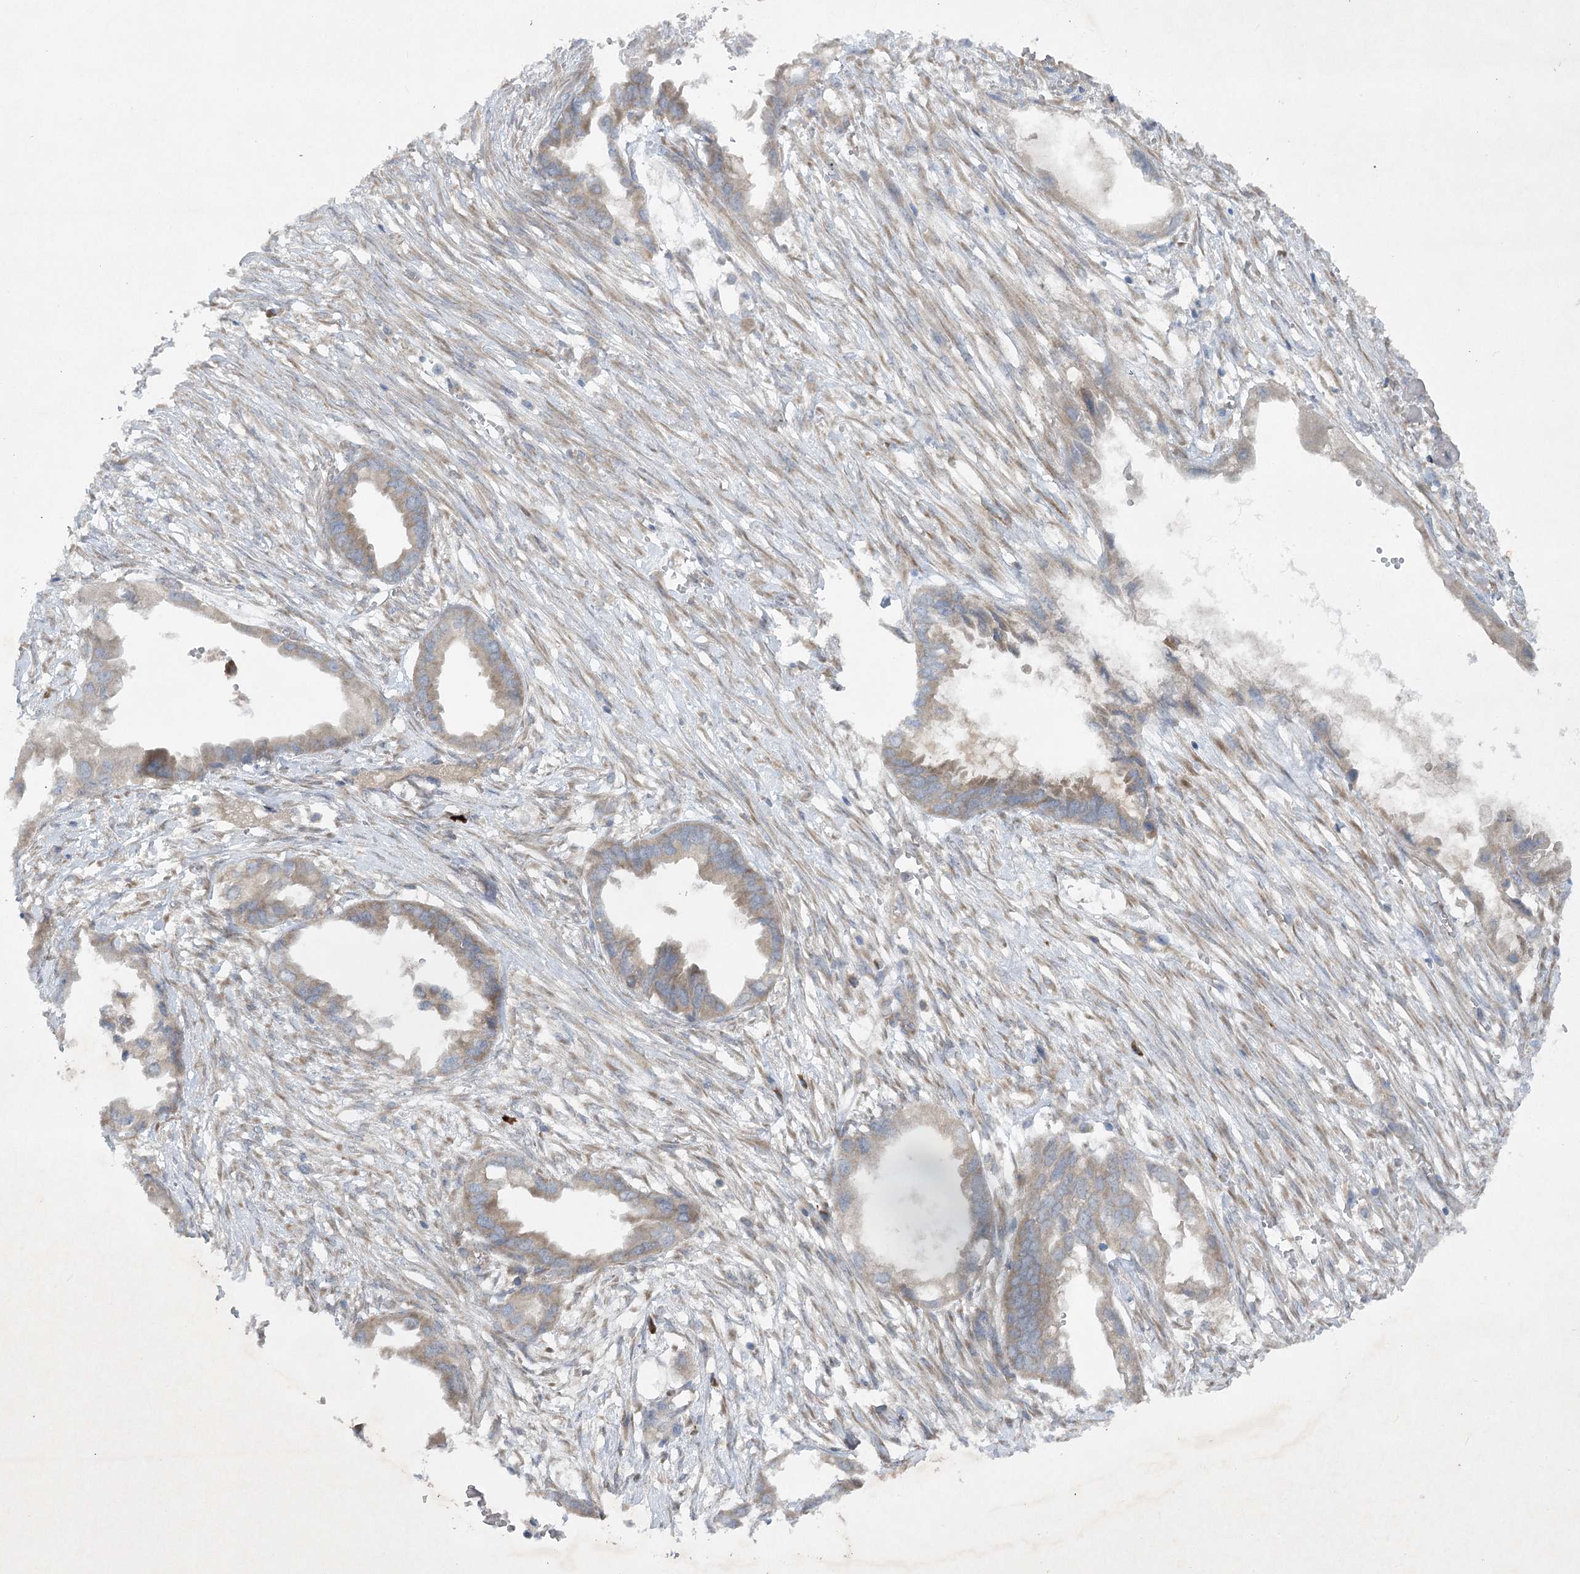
{"staining": {"intensity": "weak", "quantity": ">75%", "location": "cytoplasmic/membranous"}, "tissue": "endometrial cancer", "cell_type": "Tumor cells", "image_type": "cancer", "snomed": [{"axis": "morphology", "description": "Adenocarcinoma, NOS"}, {"axis": "morphology", "description": "Adenocarcinoma, metastatic, NOS"}, {"axis": "topography", "description": "Adipose tissue"}, {"axis": "topography", "description": "Endometrium"}], "caption": "High-magnification brightfield microscopy of endometrial cancer (adenocarcinoma) stained with DAB (3,3'-diaminobenzidine) (brown) and counterstained with hematoxylin (blue). tumor cells exhibit weak cytoplasmic/membranous staining is identified in approximately>75% of cells.", "gene": "TRAF3IP1", "patient": {"sex": "female", "age": 67}}